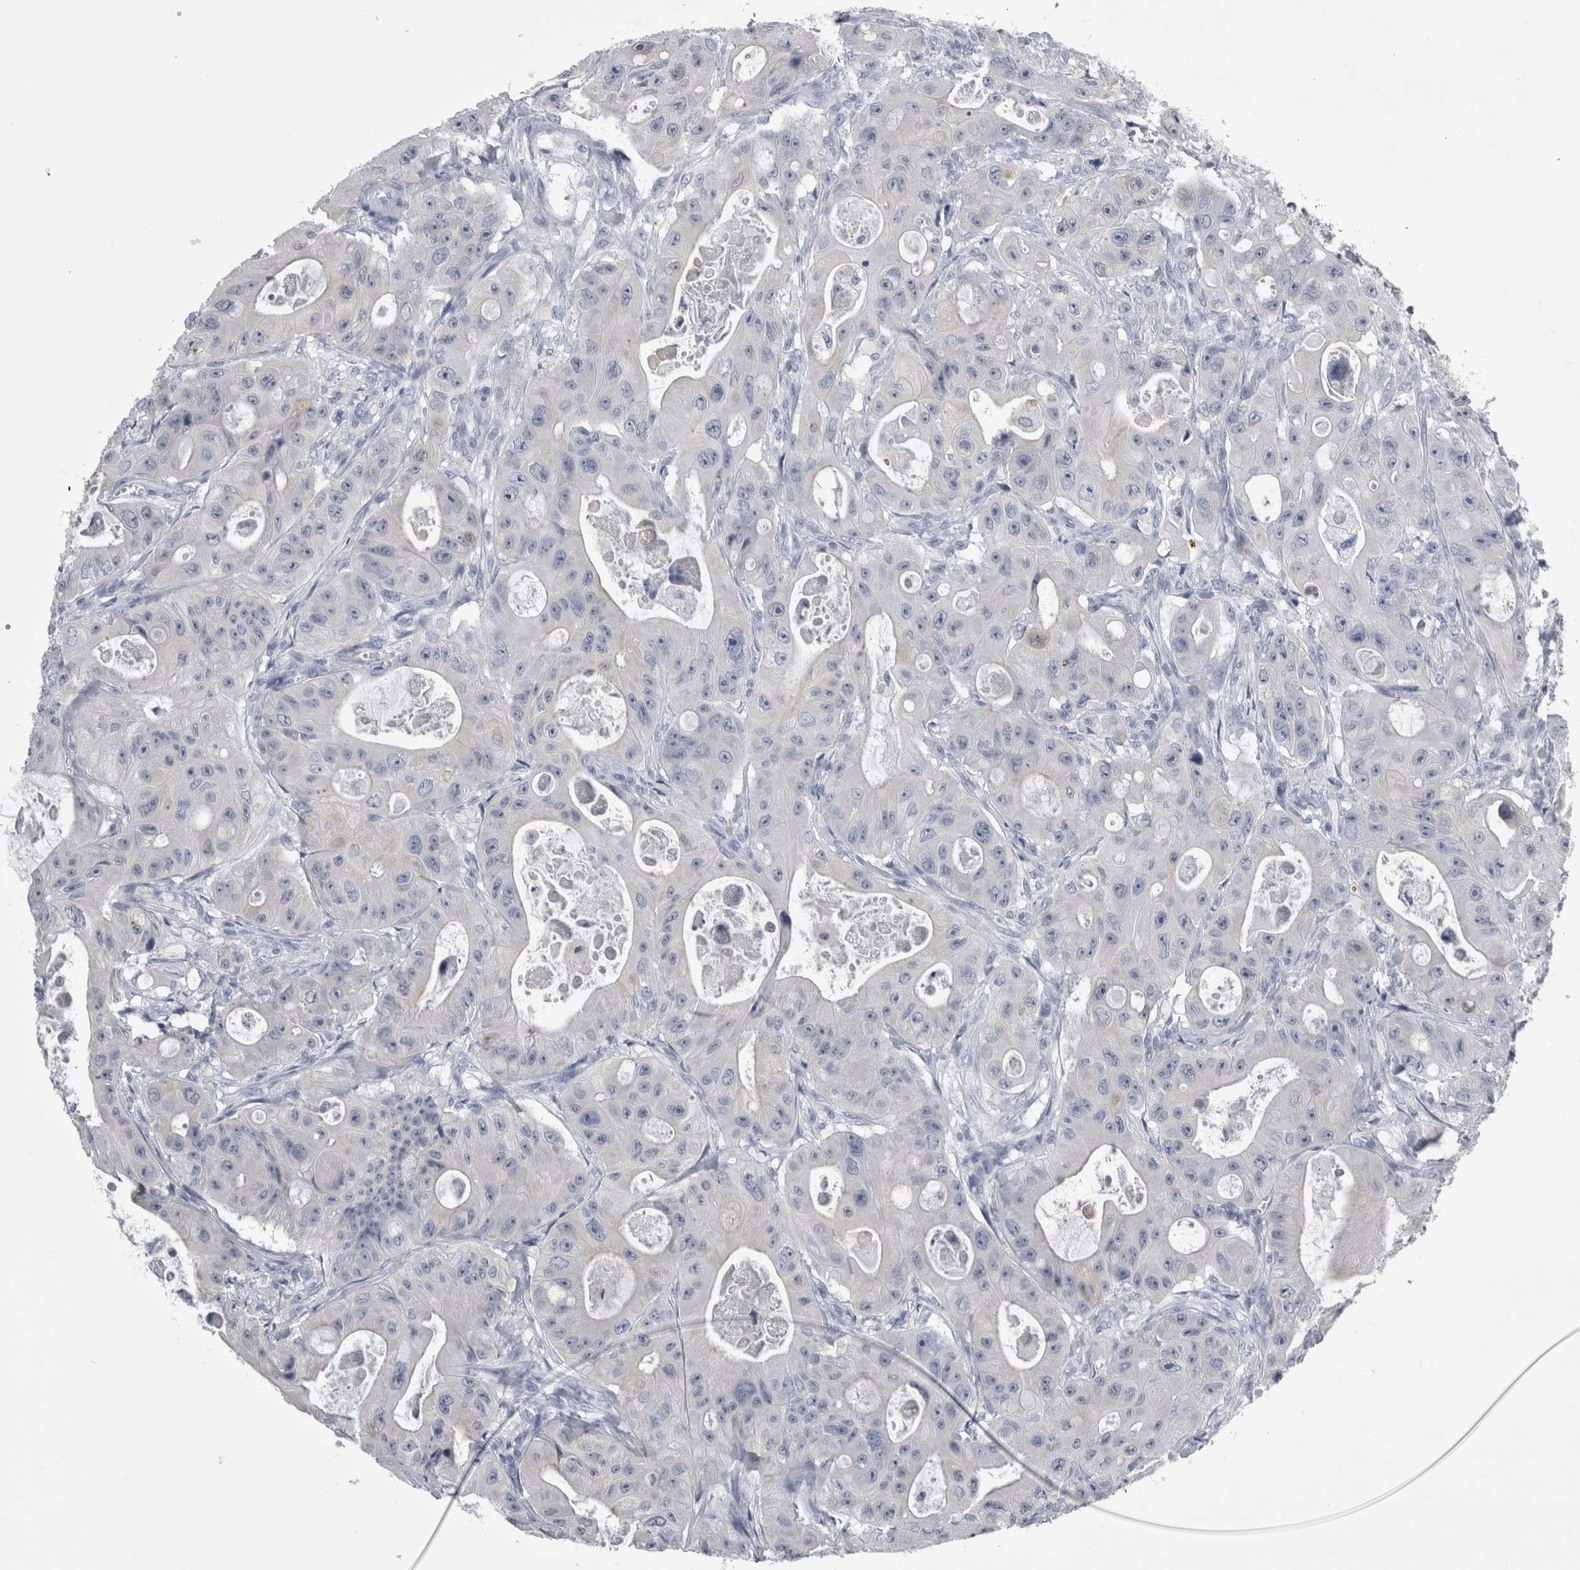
{"staining": {"intensity": "negative", "quantity": "none", "location": "none"}, "tissue": "colorectal cancer", "cell_type": "Tumor cells", "image_type": "cancer", "snomed": [{"axis": "morphology", "description": "Adenocarcinoma, NOS"}, {"axis": "topography", "description": "Colon"}], "caption": "An image of colorectal cancer (adenocarcinoma) stained for a protein displays no brown staining in tumor cells. (Stains: DAB (3,3'-diaminobenzidine) IHC with hematoxylin counter stain, Microscopy: brightfield microscopy at high magnification).", "gene": "ALDH8A1", "patient": {"sex": "female", "age": 46}}